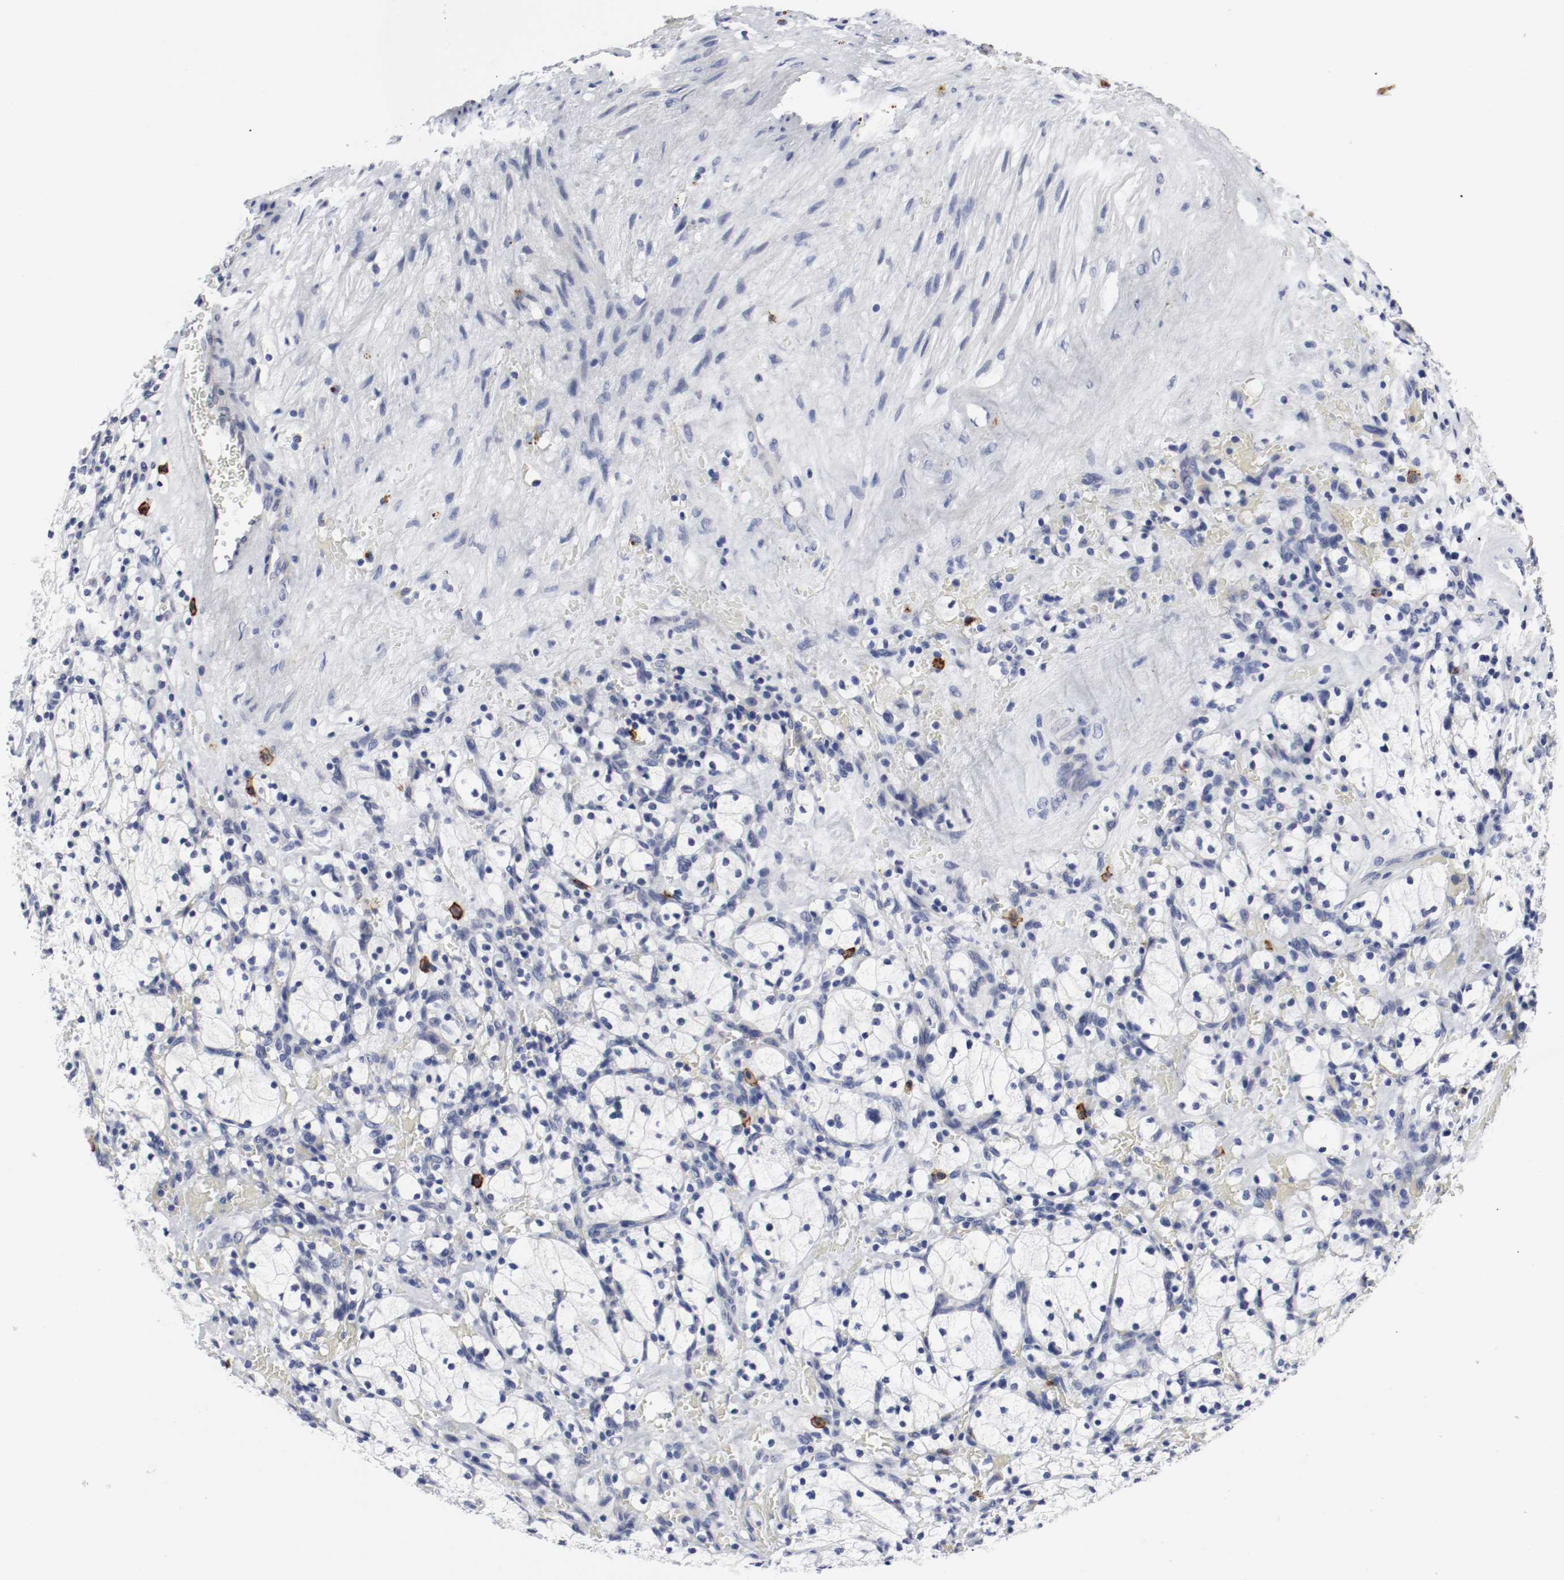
{"staining": {"intensity": "negative", "quantity": "none", "location": "none"}, "tissue": "renal cancer", "cell_type": "Tumor cells", "image_type": "cancer", "snomed": [{"axis": "morphology", "description": "Adenocarcinoma, NOS"}, {"axis": "topography", "description": "Kidney"}], "caption": "Tumor cells are negative for brown protein staining in renal adenocarcinoma. (DAB (3,3'-diaminobenzidine) IHC visualized using brightfield microscopy, high magnification).", "gene": "KIT", "patient": {"sex": "female", "age": 83}}